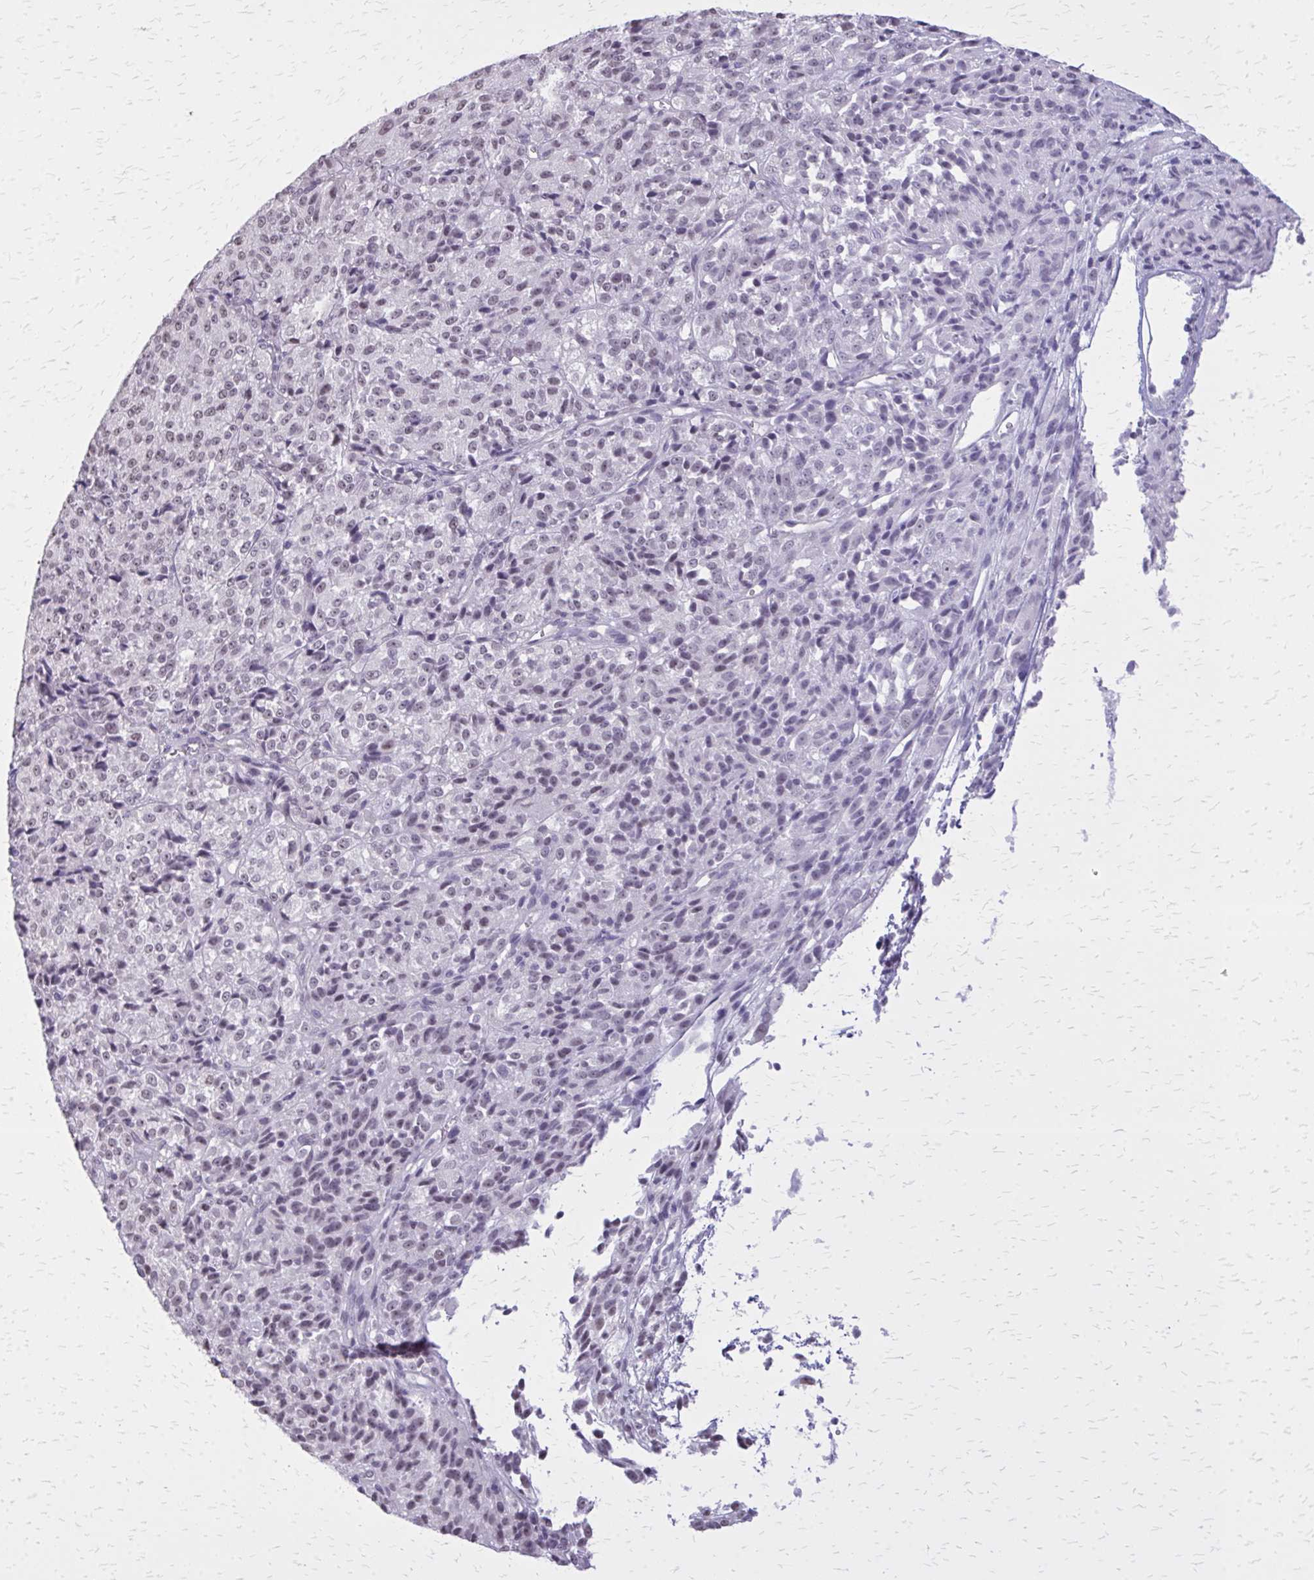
{"staining": {"intensity": "negative", "quantity": "none", "location": "none"}, "tissue": "melanoma", "cell_type": "Tumor cells", "image_type": "cancer", "snomed": [{"axis": "morphology", "description": "Malignant melanoma, Metastatic site"}, {"axis": "topography", "description": "Brain"}], "caption": "DAB (3,3'-diaminobenzidine) immunohistochemical staining of human melanoma reveals no significant expression in tumor cells.", "gene": "PLCB1", "patient": {"sex": "female", "age": 56}}